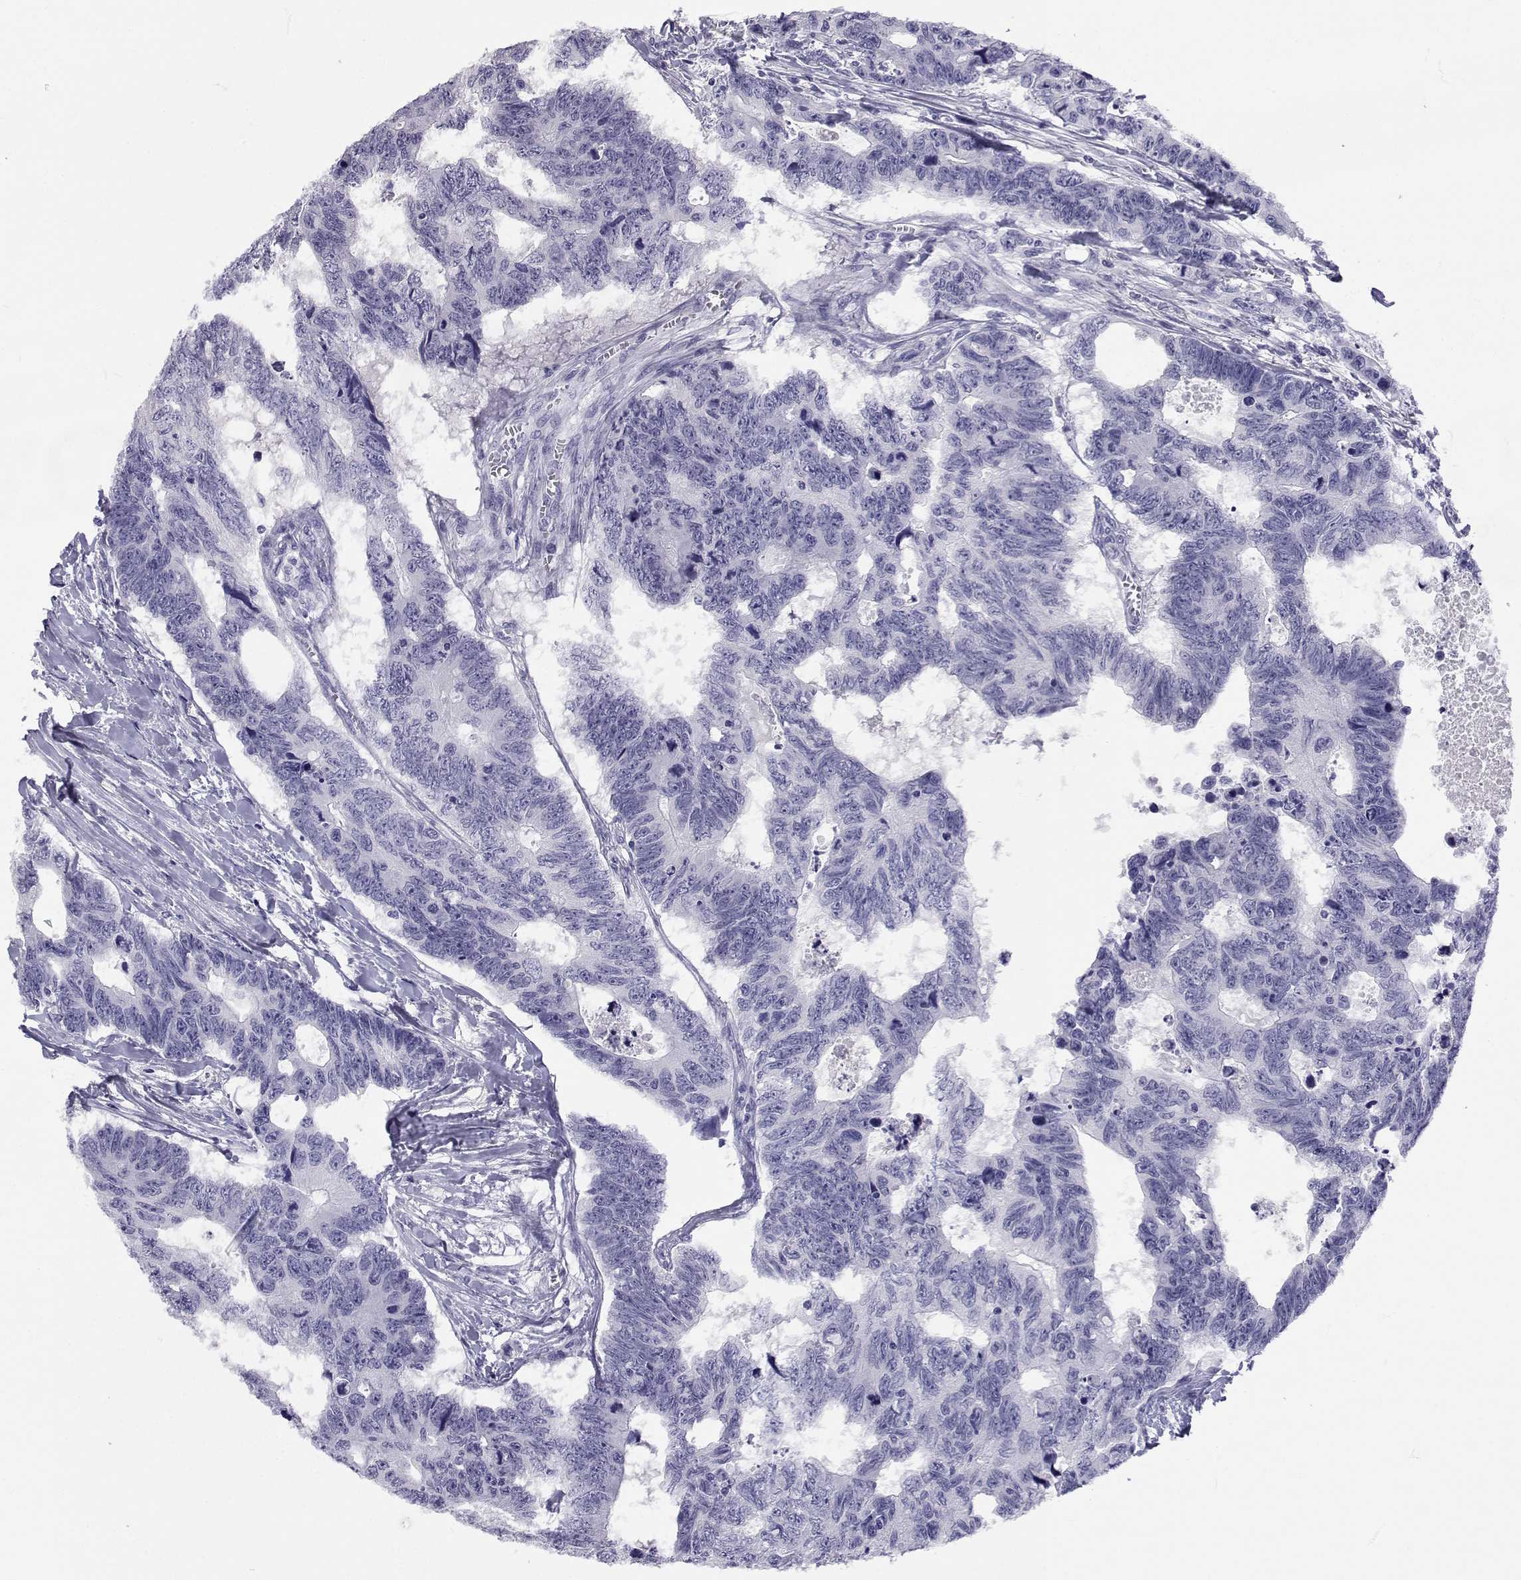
{"staining": {"intensity": "negative", "quantity": "none", "location": "none"}, "tissue": "colorectal cancer", "cell_type": "Tumor cells", "image_type": "cancer", "snomed": [{"axis": "morphology", "description": "Adenocarcinoma, NOS"}, {"axis": "topography", "description": "Colon"}], "caption": "This is an immunohistochemistry histopathology image of human adenocarcinoma (colorectal). There is no positivity in tumor cells.", "gene": "SLC6A3", "patient": {"sex": "female", "age": 77}}